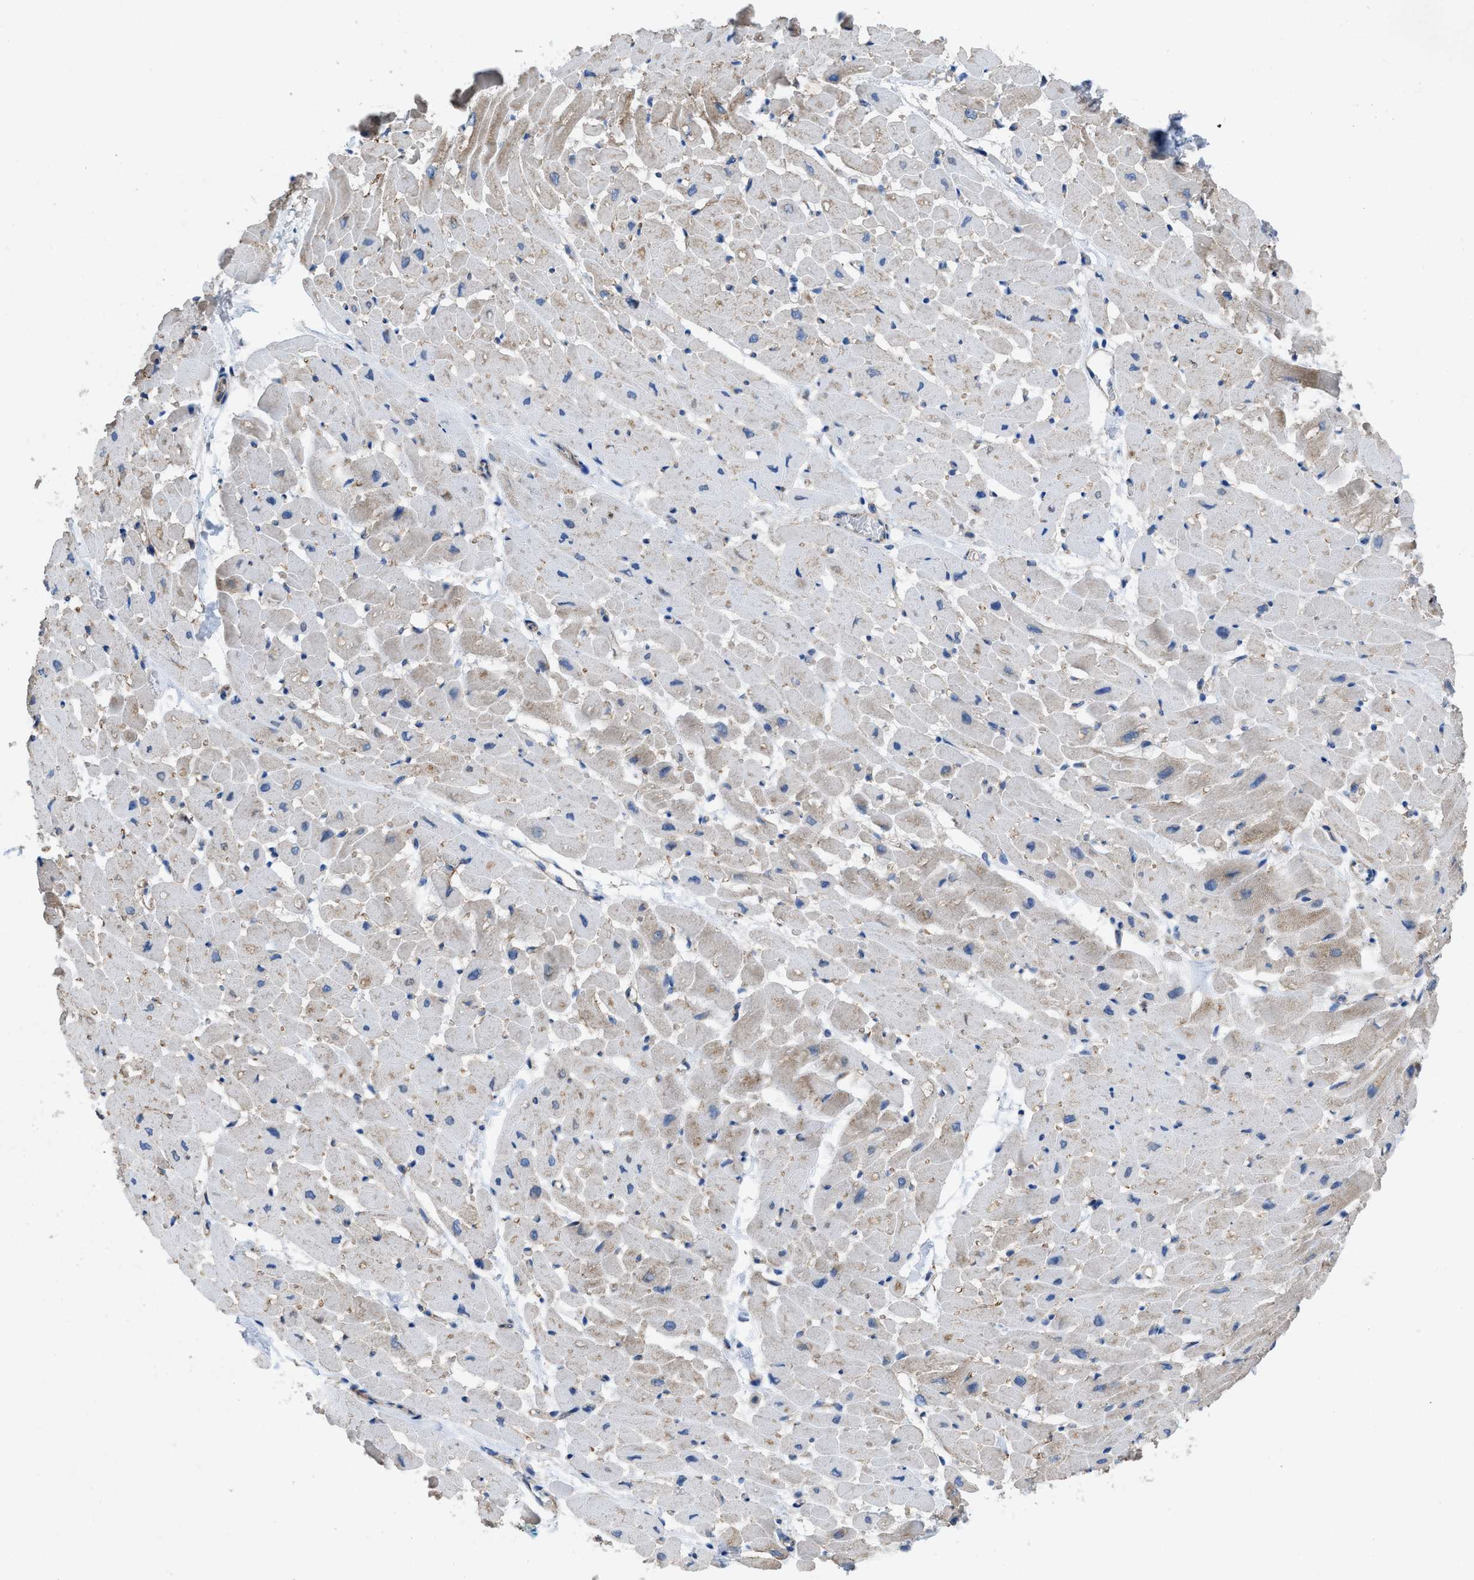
{"staining": {"intensity": "weak", "quantity": ">75%", "location": "cytoplasmic/membranous"}, "tissue": "heart muscle", "cell_type": "Cardiomyocytes", "image_type": "normal", "snomed": [{"axis": "morphology", "description": "Normal tissue, NOS"}, {"axis": "topography", "description": "Heart"}], "caption": "Protein staining reveals weak cytoplasmic/membranous staining in approximately >75% of cardiomyocytes in unremarkable heart muscle.", "gene": "DOLPP1", "patient": {"sex": "male", "age": 45}}